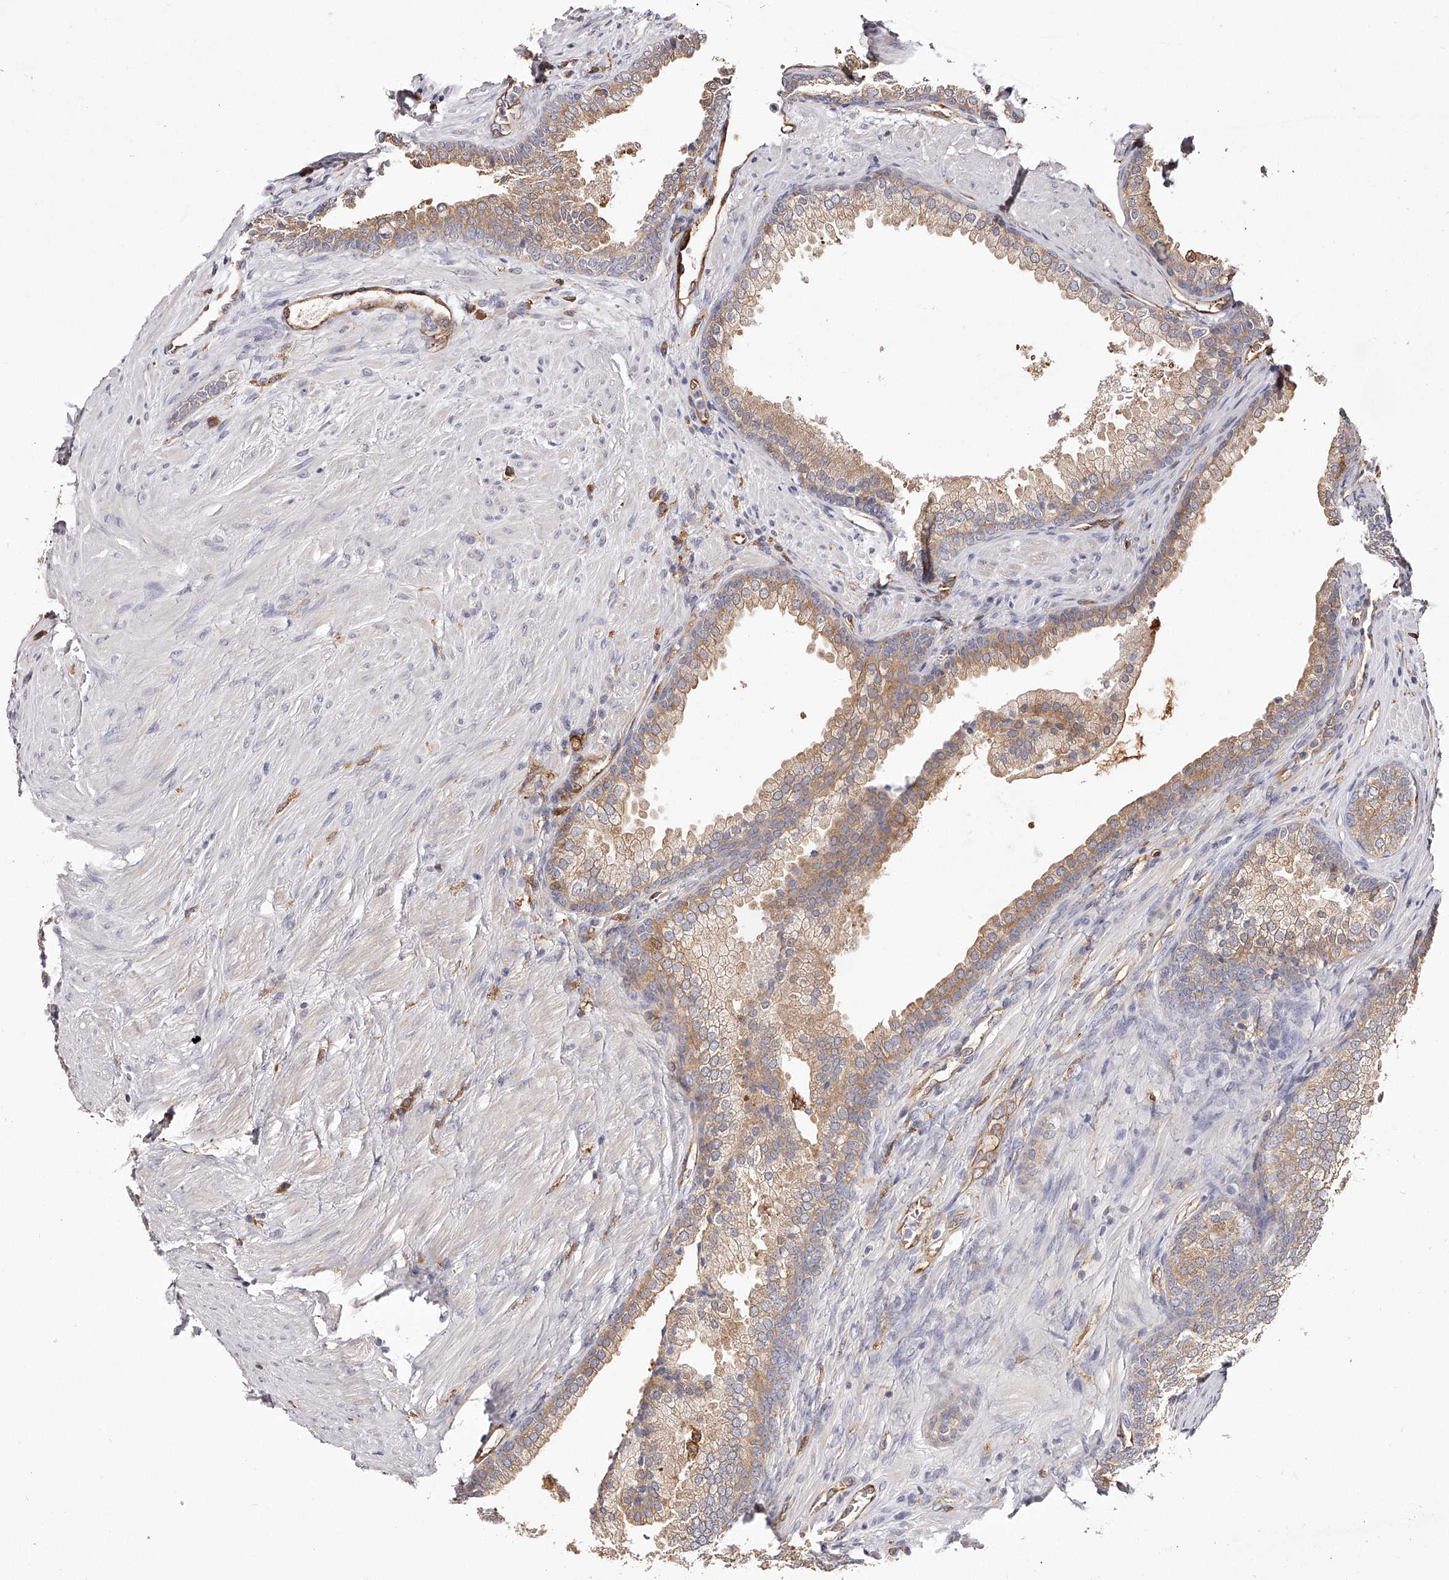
{"staining": {"intensity": "moderate", "quantity": "25%-75%", "location": "cytoplasmic/membranous"}, "tissue": "prostate", "cell_type": "Glandular cells", "image_type": "normal", "snomed": [{"axis": "morphology", "description": "Normal tissue, NOS"}, {"axis": "topography", "description": "Prostate"}], "caption": "Protein expression analysis of normal prostate demonstrates moderate cytoplasmic/membranous staining in approximately 25%-75% of glandular cells. Ihc stains the protein in brown and the nuclei are stained blue.", "gene": "LAP3", "patient": {"sex": "male", "age": 76}}